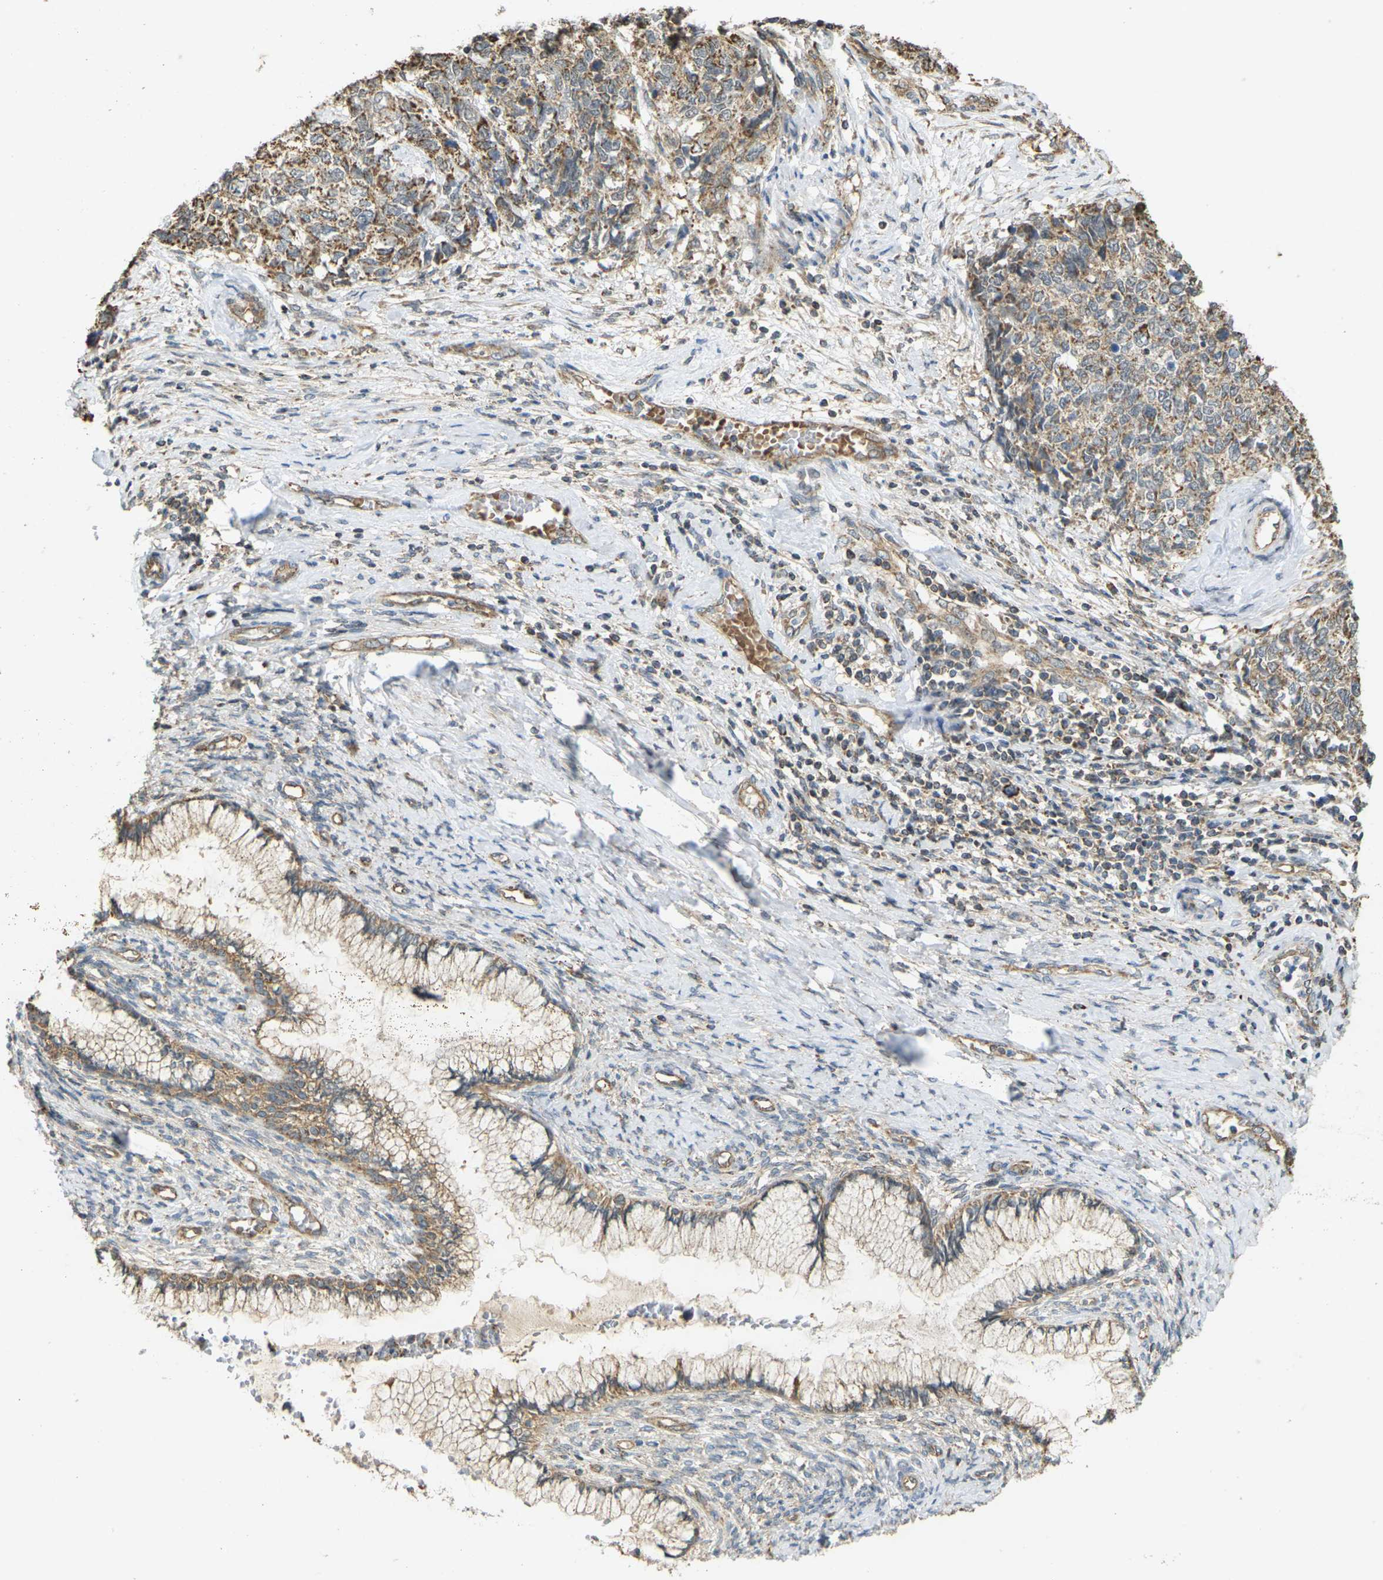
{"staining": {"intensity": "moderate", "quantity": ">75%", "location": "cytoplasmic/membranous"}, "tissue": "cervical cancer", "cell_type": "Tumor cells", "image_type": "cancer", "snomed": [{"axis": "morphology", "description": "Squamous cell carcinoma, NOS"}, {"axis": "topography", "description": "Cervix"}], "caption": "This is an image of immunohistochemistry staining of squamous cell carcinoma (cervical), which shows moderate positivity in the cytoplasmic/membranous of tumor cells.", "gene": "KSR1", "patient": {"sex": "female", "age": 63}}